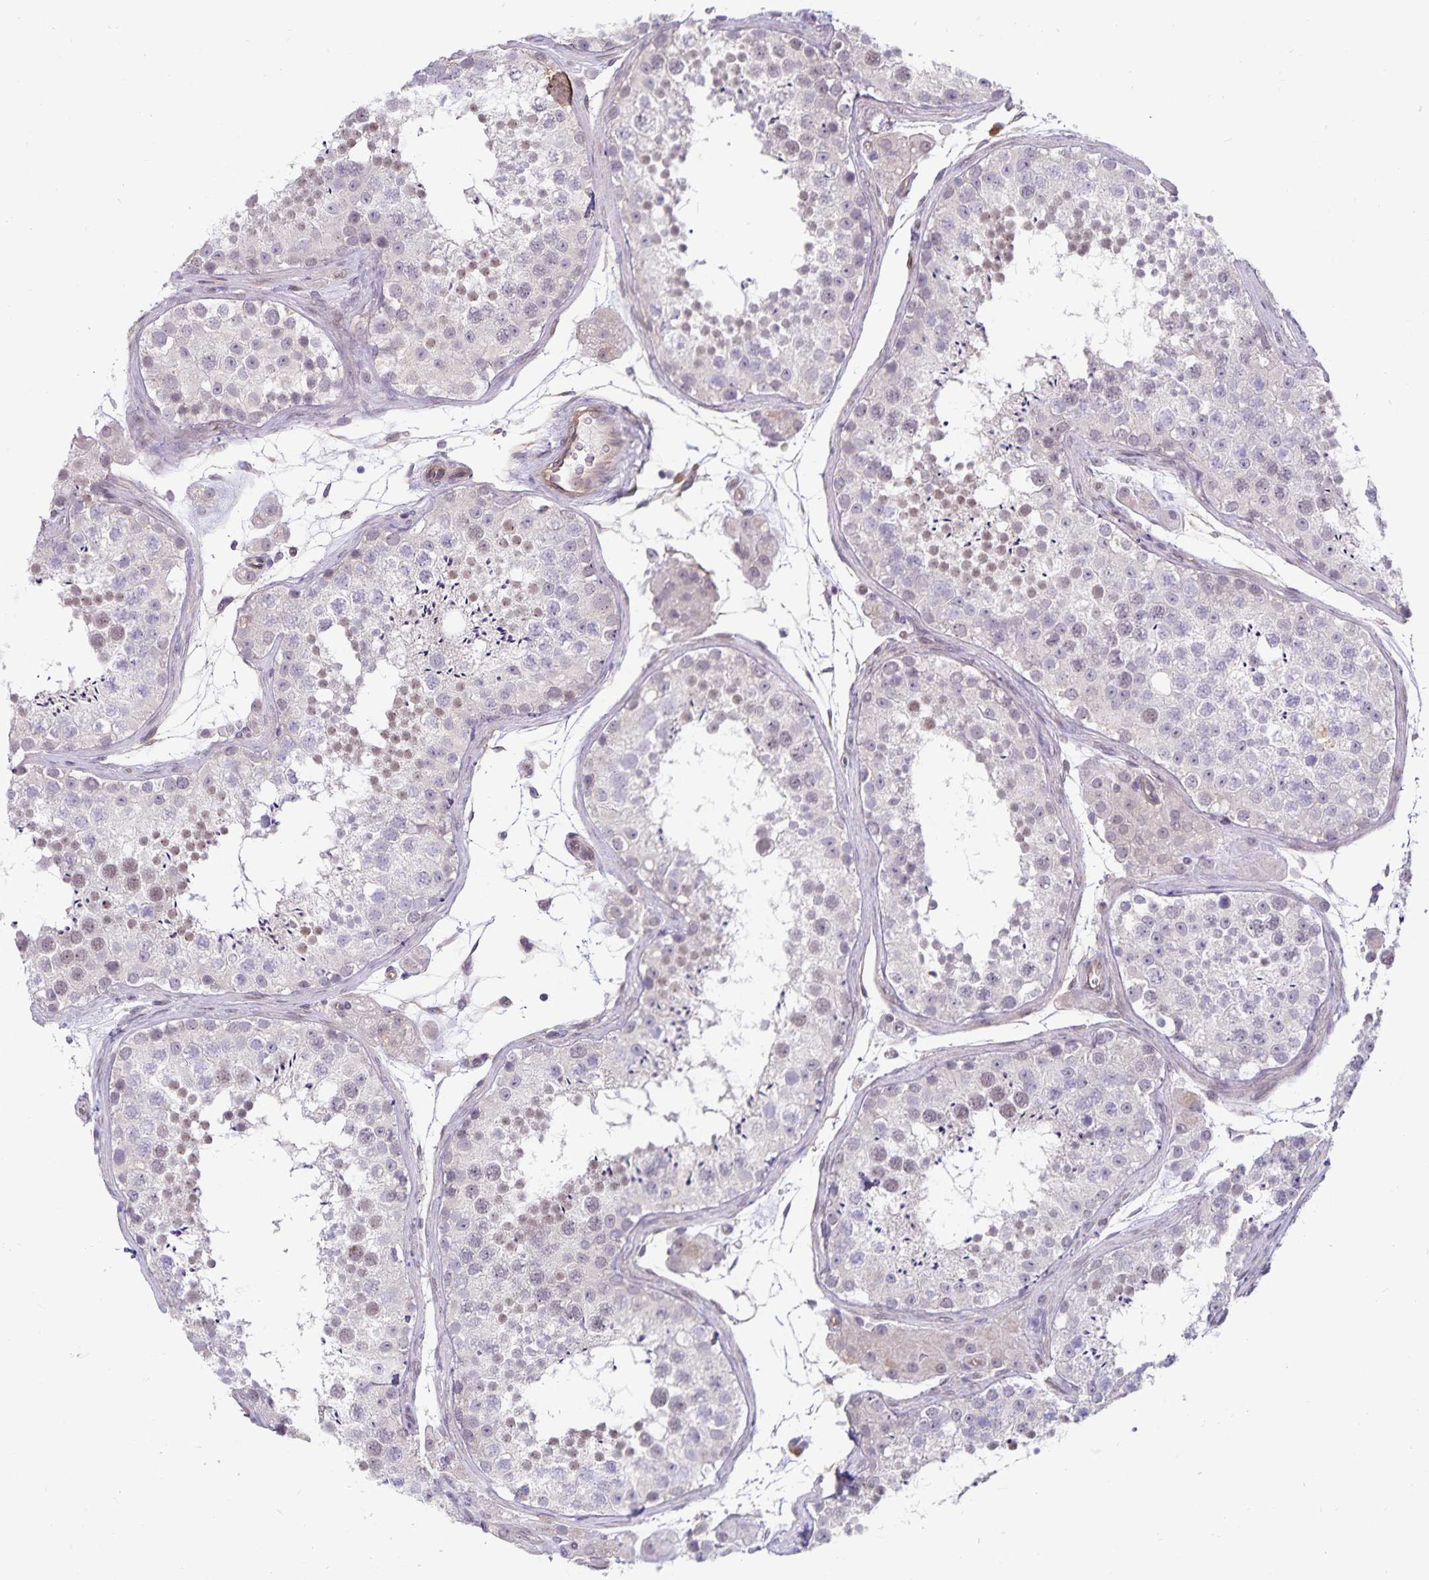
{"staining": {"intensity": "weak", "quantity": "<25%", "location": "nuclear"}, "tissue": "testis", "cell_type": "Cells in seminiferous ducts", "image_type": "normal", "snomed": [{"axis": "morphology", "description": "Normal tissue, NOS"}, {"axis": "topography", "description": "Testis"}], "caption": "Protein analysis of benign testis exhibits no significant positivity in cells in seminiferous ducts.", "gene": "CDKN2B", "patient": {"sex": "male", "age": 41}}